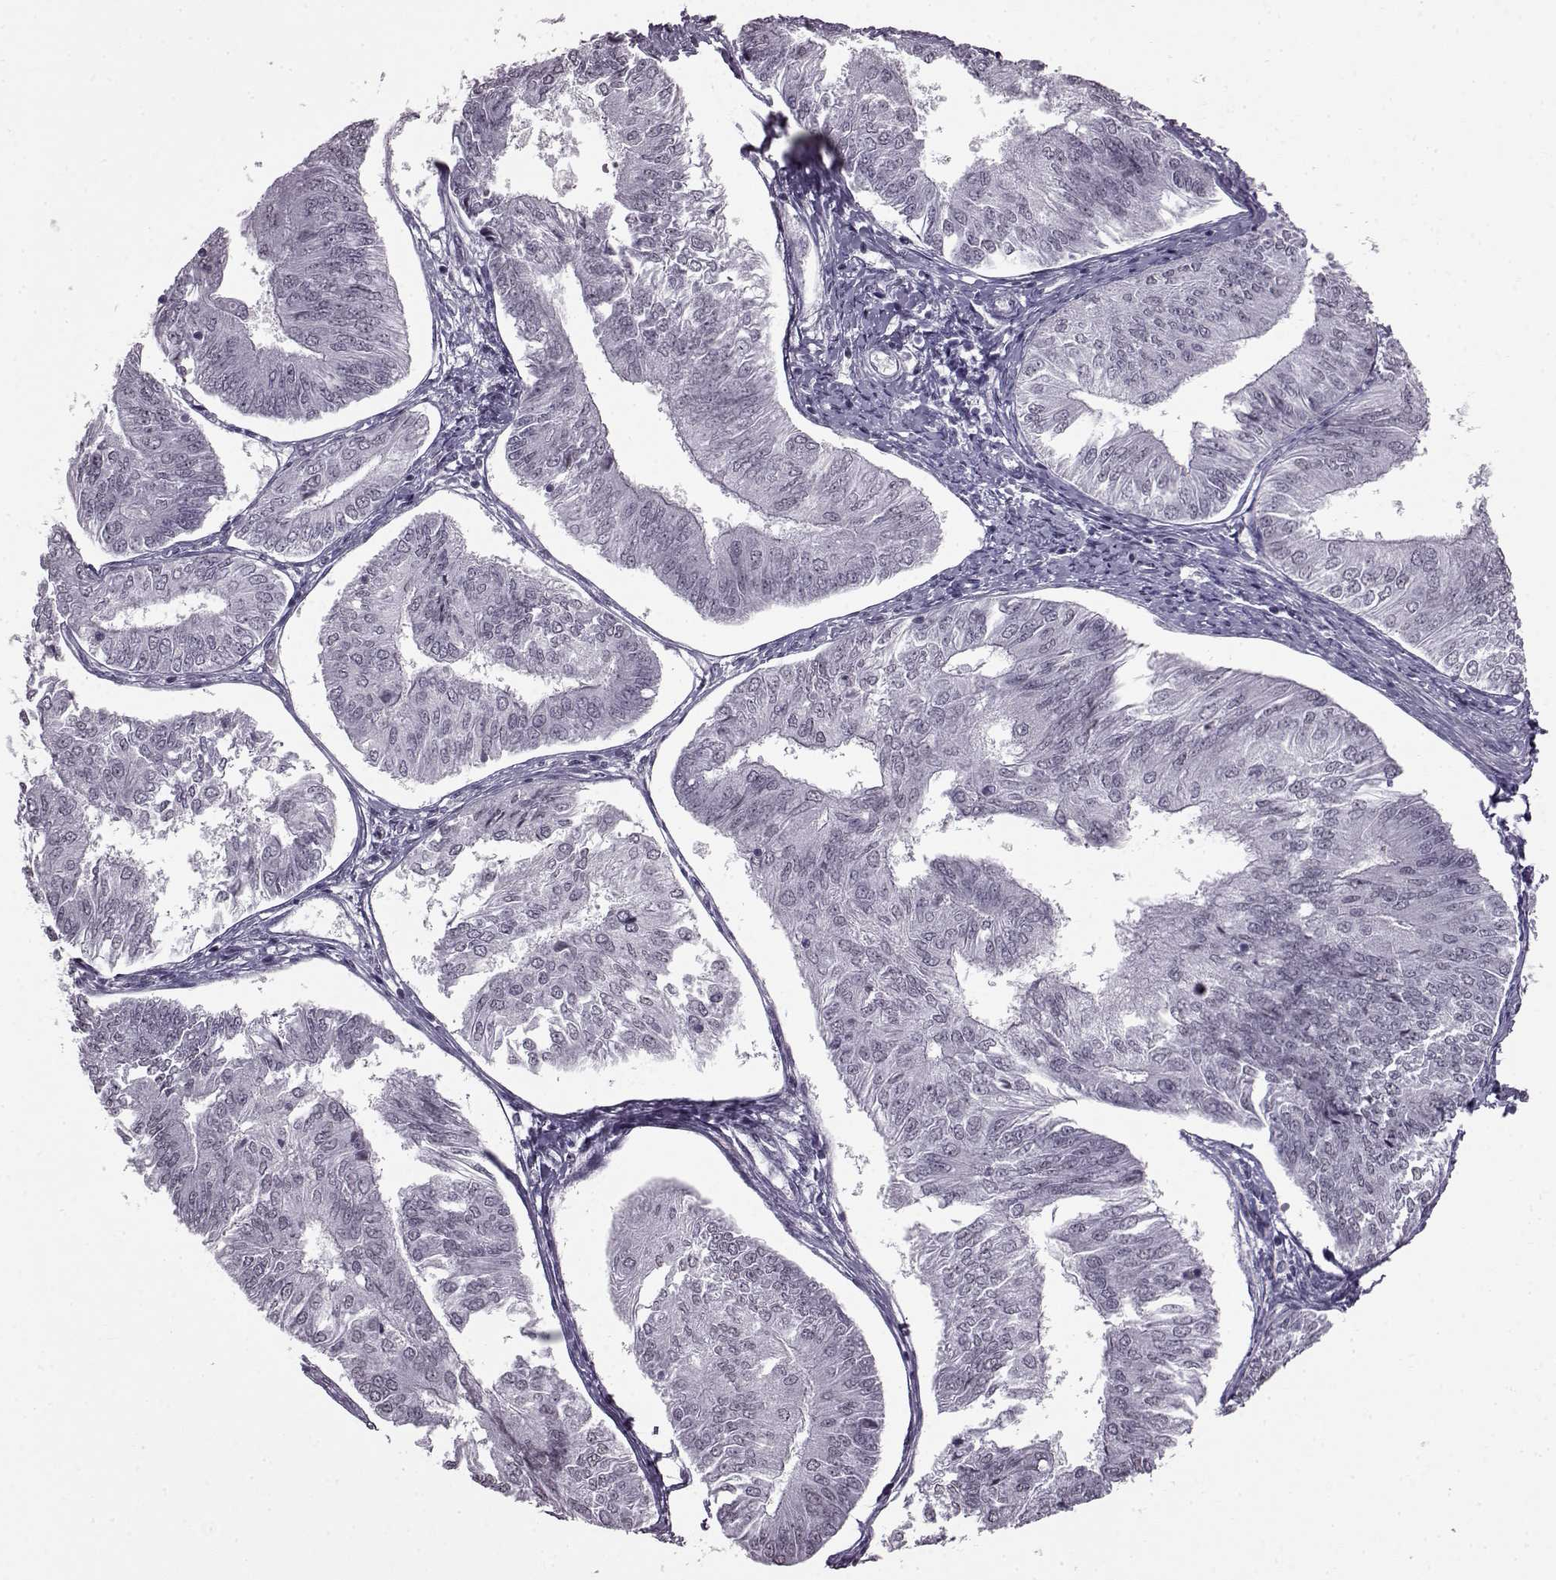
{"staining": {"intensity": "negative", "quantity": "none", "location": "none"}, "tissue": "endometrial cancer", "cell_type": "Tumor cells", "image_type": "cancer", "snomed": [{"axis": "morphology", "description": "Adenocarcinoma, NOS"}, {"axis": "topography", "description": "Endometrium"}], "caption": "This is a photomicrograph of IHC staining of adenocarcinoma (endometrial), which shows no expression in tumor cells. (DAB immunohistochemistry with hematoxylin counter stain).", "gene": "SLC28A2", "patient": {"sex": "female", "age": 58}}